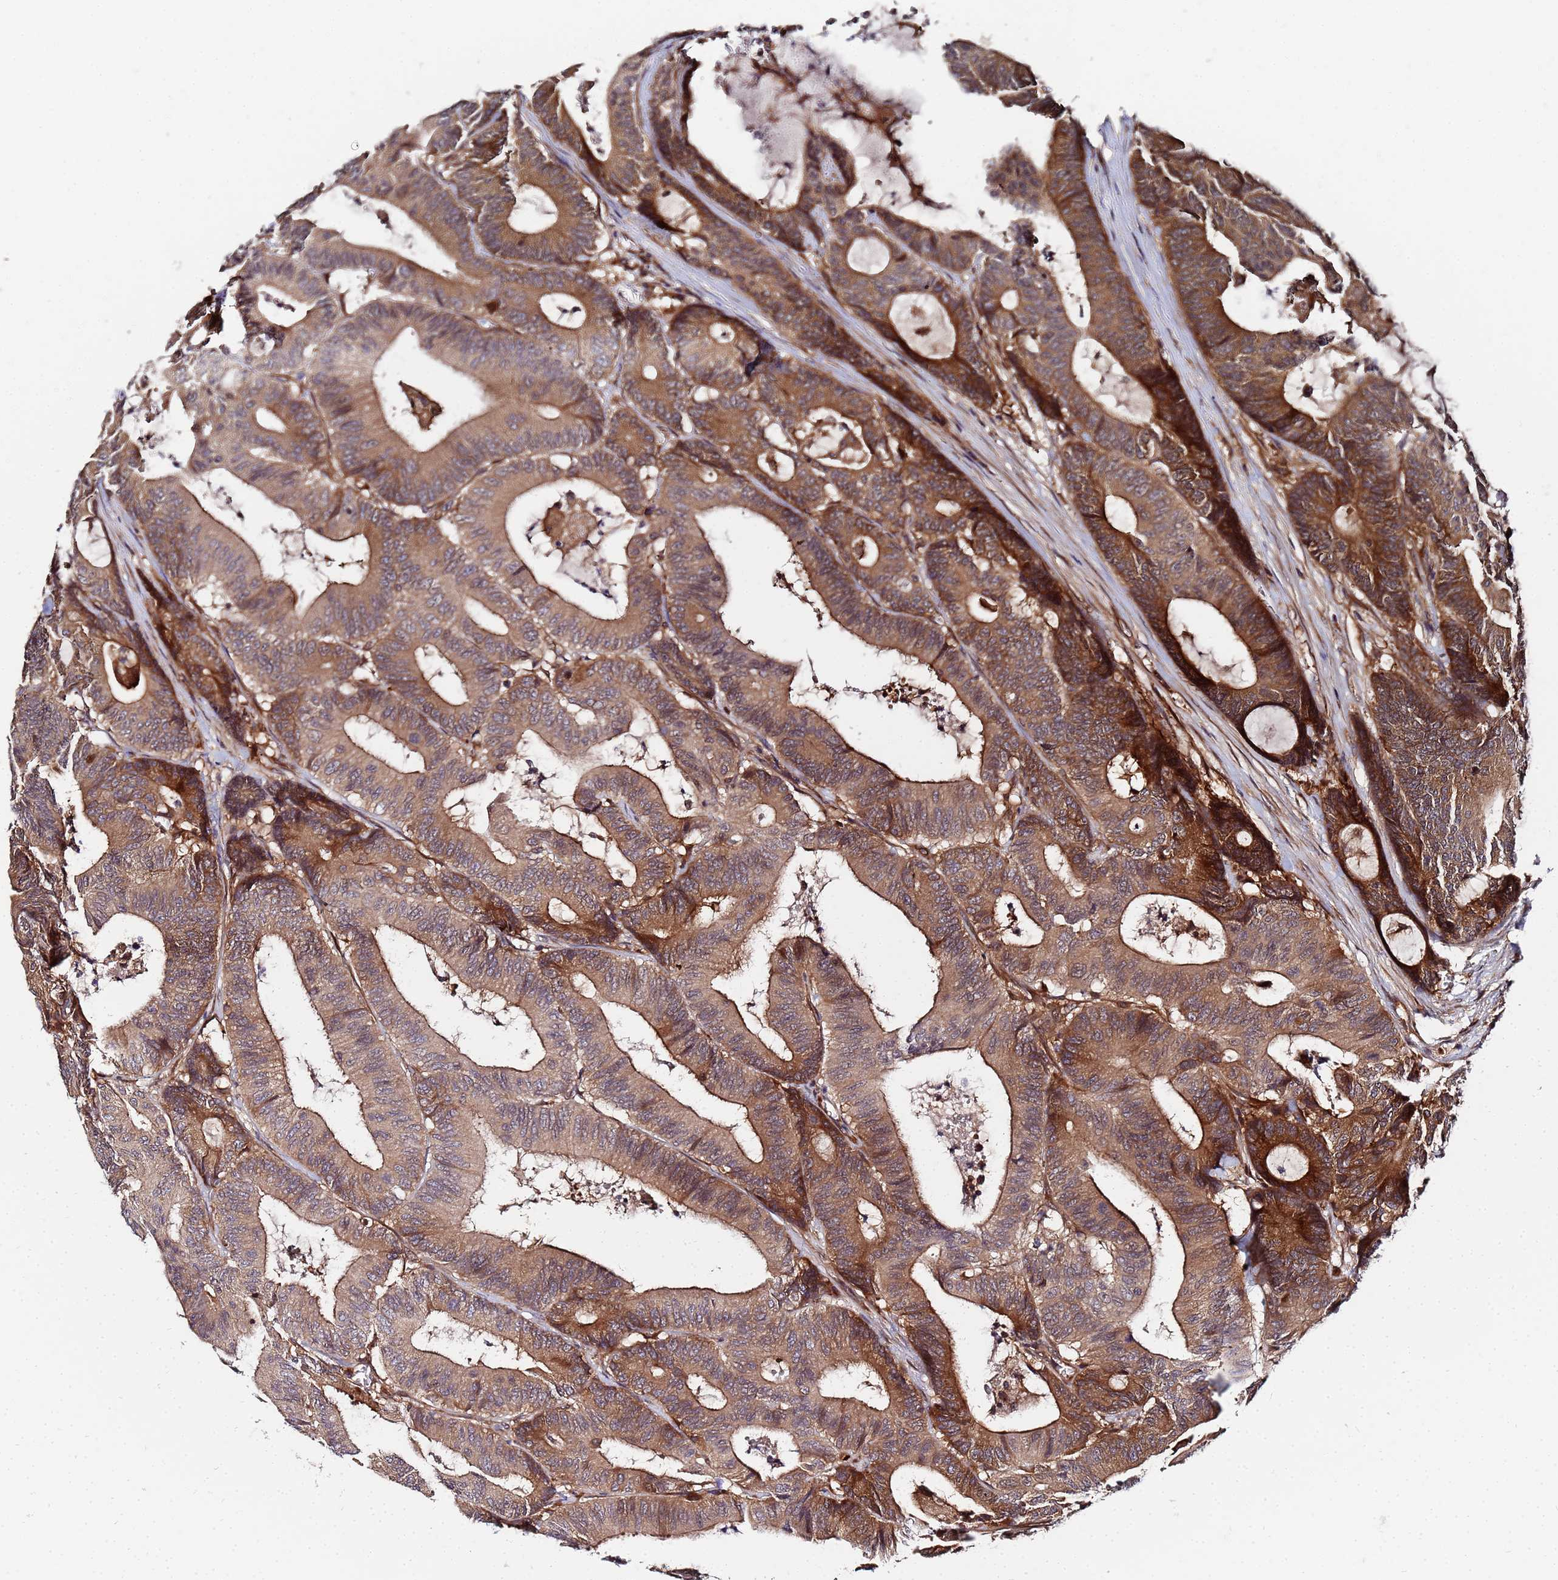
{"staining": {"intensity": "strong", "quantity": ">75%", "location": "cytoplasmic/membranous"}, "tissue": "colorectal cancer", "cell_type": "Tumor cells", "image_type": "cancer", "snomed": [{"axis": "morphology", "description": "Adenocarcinoma, NOS"}, {"axis": "topography", "description": "Colon"}], "caption": "About >75% of tumor cells in human colorectal adenocarcinoma show strong cytoplasmic/membranous protein positivity as visualized by brown immunohistochemical staining.", "gene": "UNC93B1", "patient": {"sex": "female", "age": 84}}